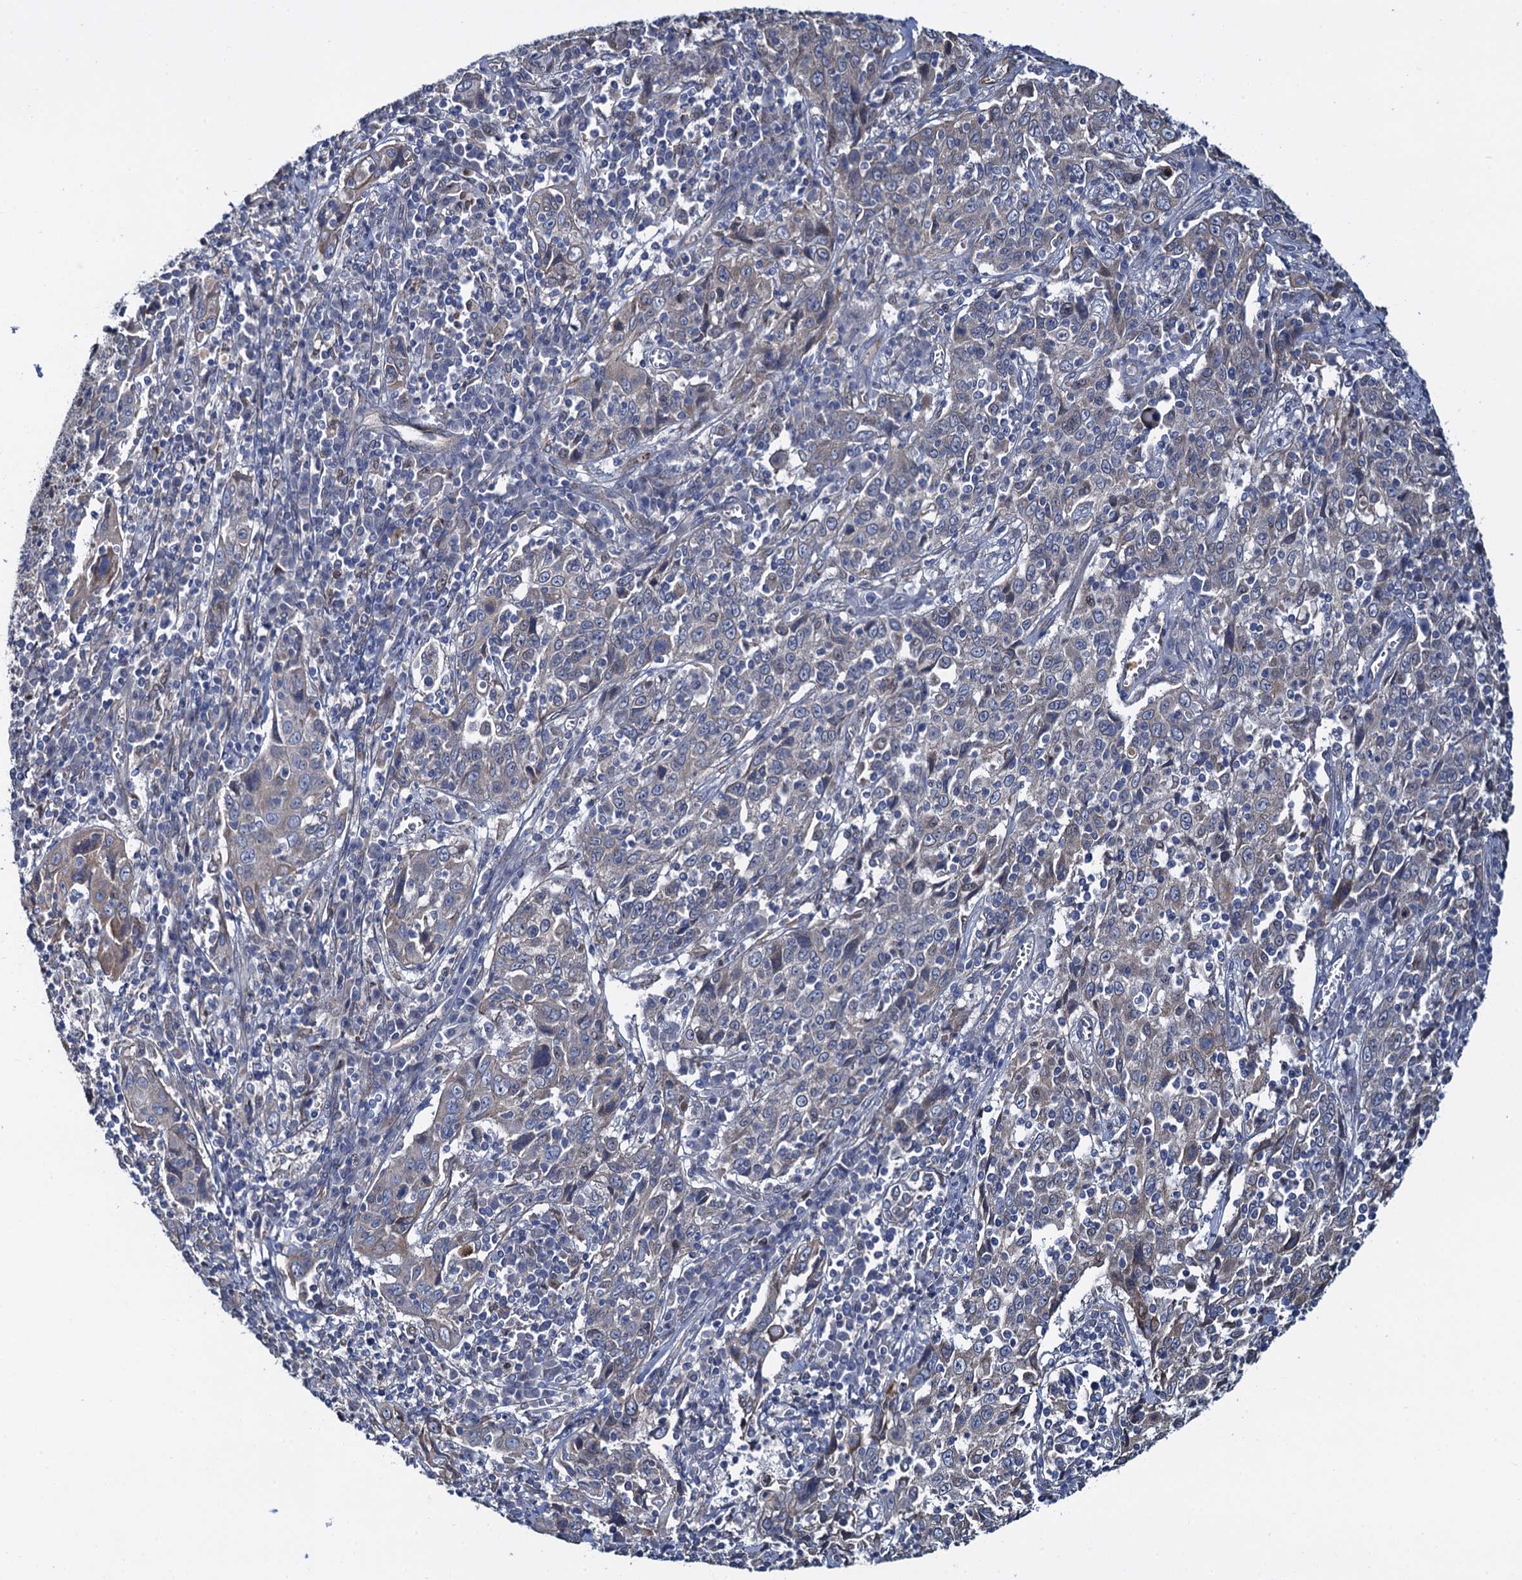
{"staining": {"intensity": "moderate", "quantity": "<25%", "location": "cytoplasmic/membranous"}, "tissue": "cervical cancer", "cell_type": "Tumor cells", "image_type": "cancer", "snomed": [{"axis": "morphology", "description": "Squamous cell carcinoma, NOS"}, {"axis": "topography", "description": "Cervix"}], "caption": "High-magnification brightfield microscopy of cervical cancer (squamous cell carcinoma) stained with DAB (brown) and counterstained with hematoxylin (blue). tumor cells exhibit moderate cytoplasmic/membranous expression is present in approximately<25% of cells.", "gene": "EVX2", "patient": {"sex": "female", "age": 46}}